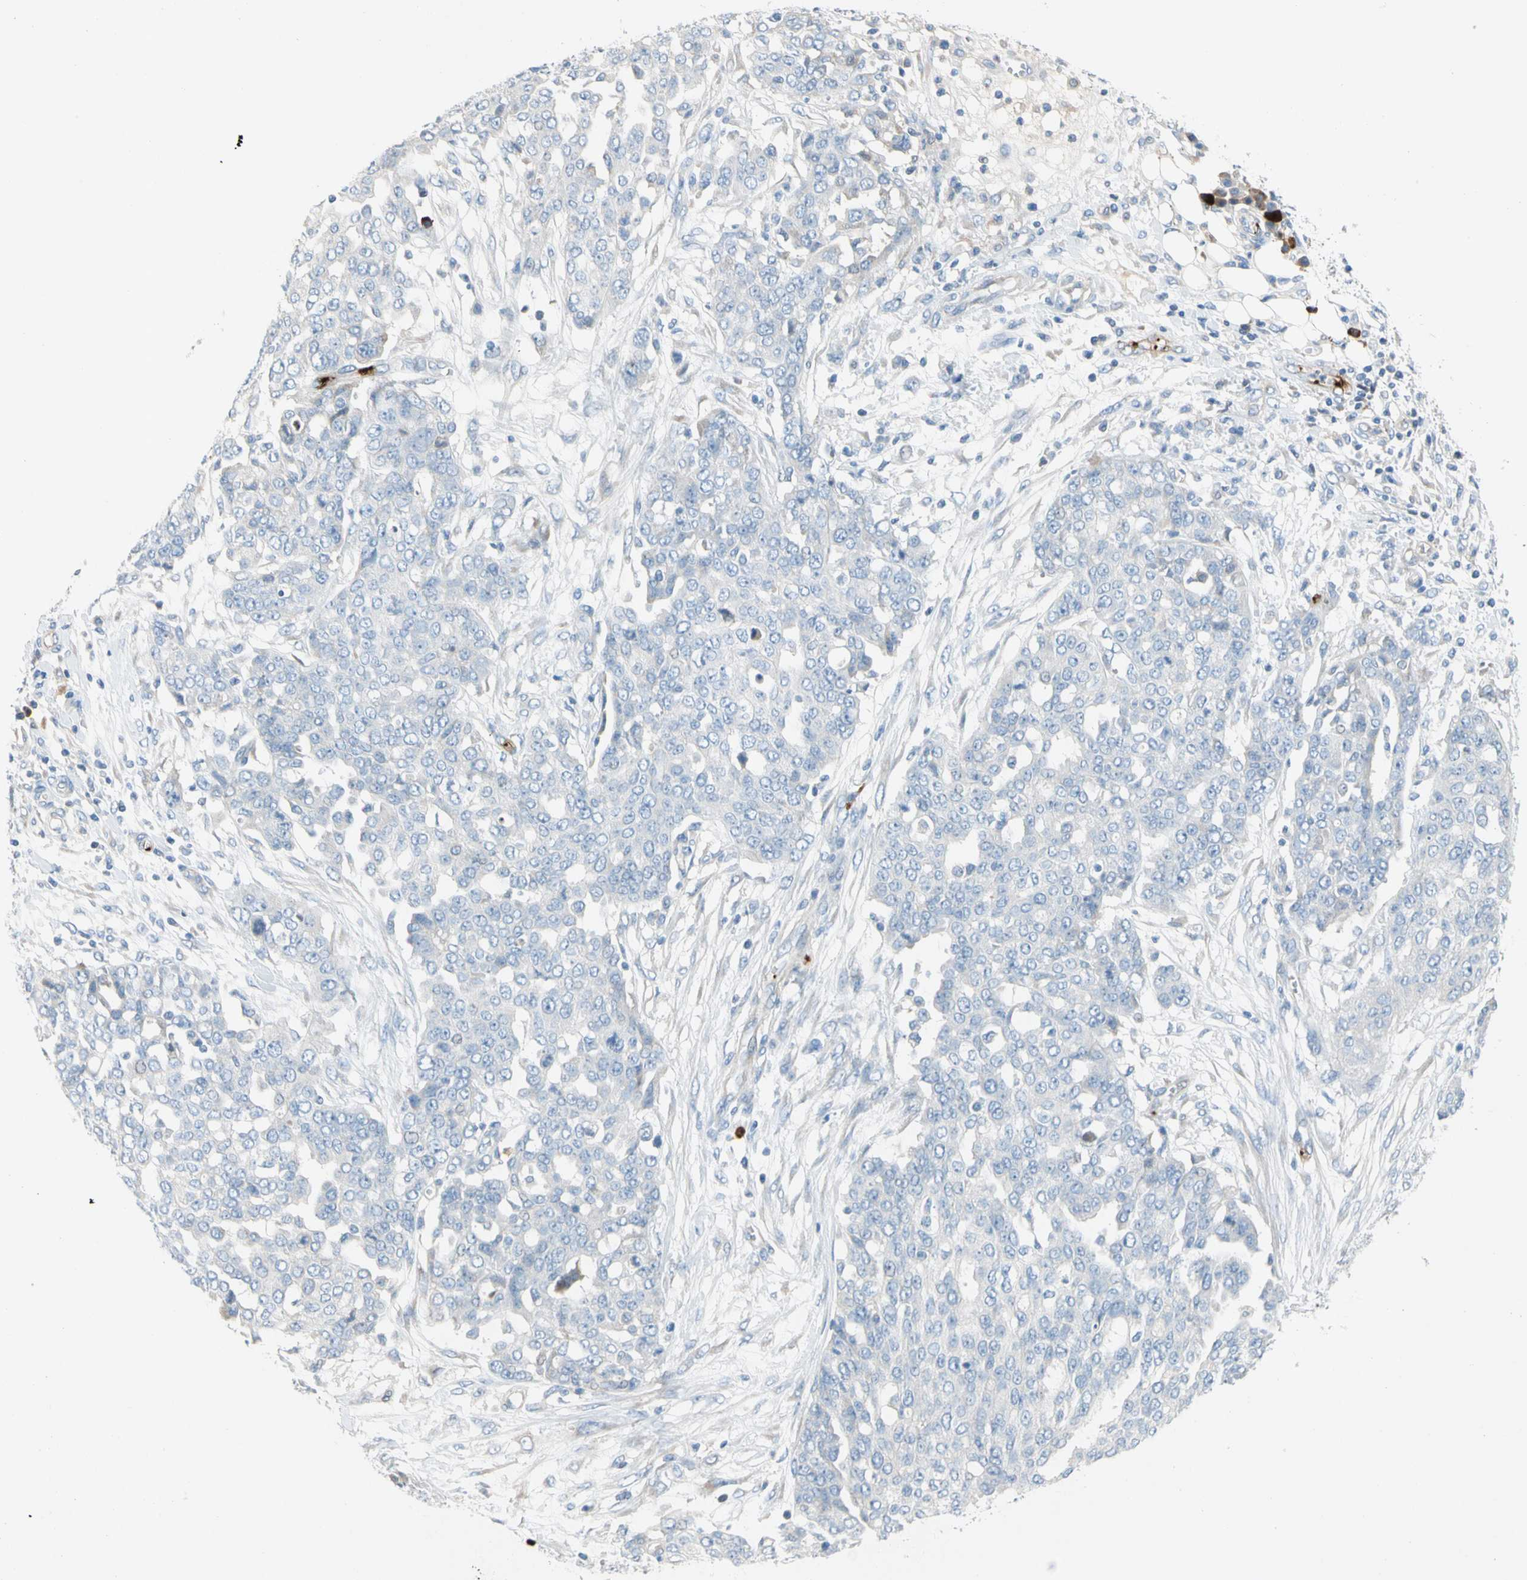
{"staining": {"intensity": "negative", "quantity": "none", "location": "none"}, "tissue": "ovarian cancer", "cell_type": "Tumor cells", "image_type": "cancer", "snomed": [{"axis": "morphology", "description": "Cystadenocarcinoma, serous, NOS"}, {"axis": "topography", "description": "Soft tissue"}, {"axis": "topography", "description": "Ovary"}], "caption": "Human ovarian serous cystadenocarcinoma stained for a protein using immunohistochemistry shows no expression in tumor cells.", "gene": "PPBP", "patient": {"sex": "female", "age": 57}}